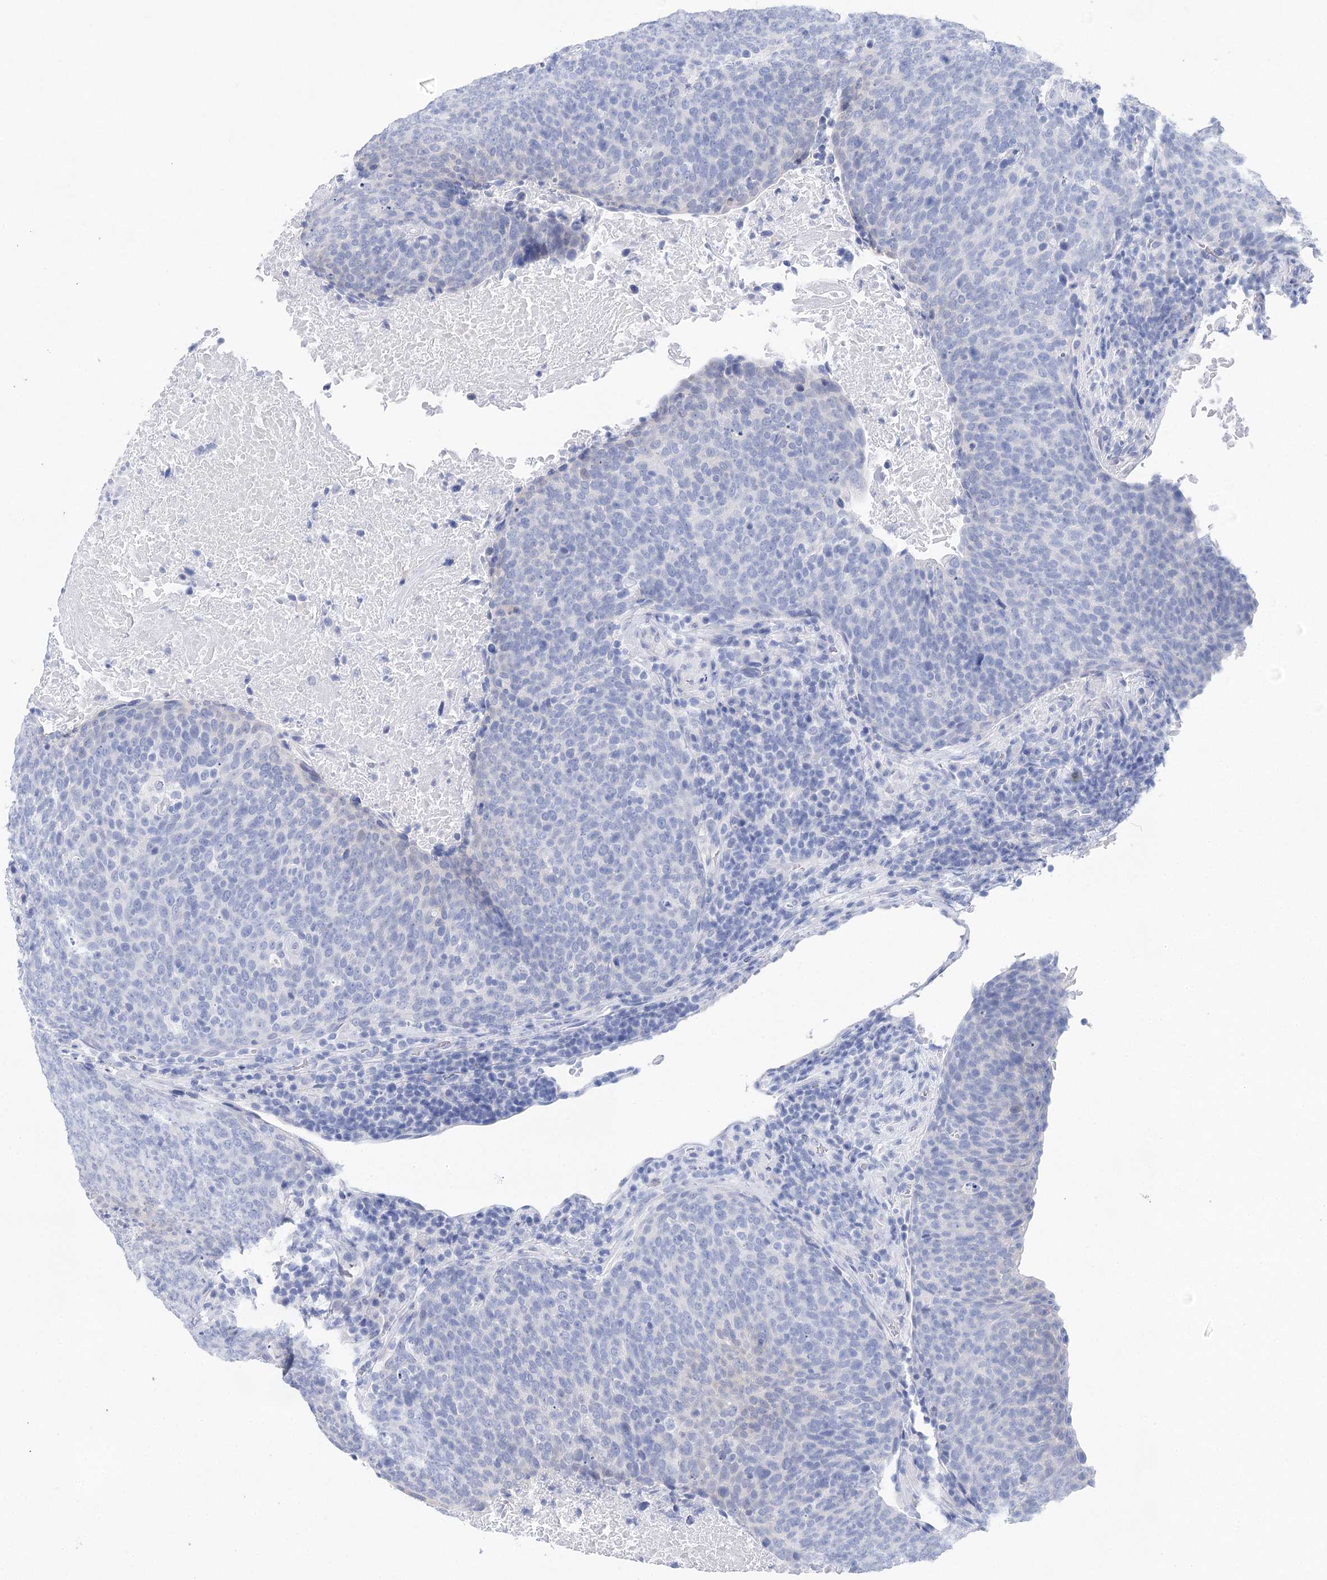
{"staining": {"intensity": "negative", "quantity": "none", "location": "none"}, "tissue": "head and neck cancer", "cell_type": "Tumor cells", "image_type": "cancer", "snomed": [{"axis": "morphology", "description": "Squamous cell carcinoma, NOS"}, {"axis": "morphology", "description": "Squamous cell carcinoma, metastatic, NOS"}, {"axis": "topography", "description": "Lymph node"}, {"axis": "topography", "description": "Head-Neck"}], "caption": "Tumor cells are negative for brown protein staining in head and neck cancer (squamous cell carcinoma).", "gene": "LALBA", "patient": {"sex": "male", "age": 62}}